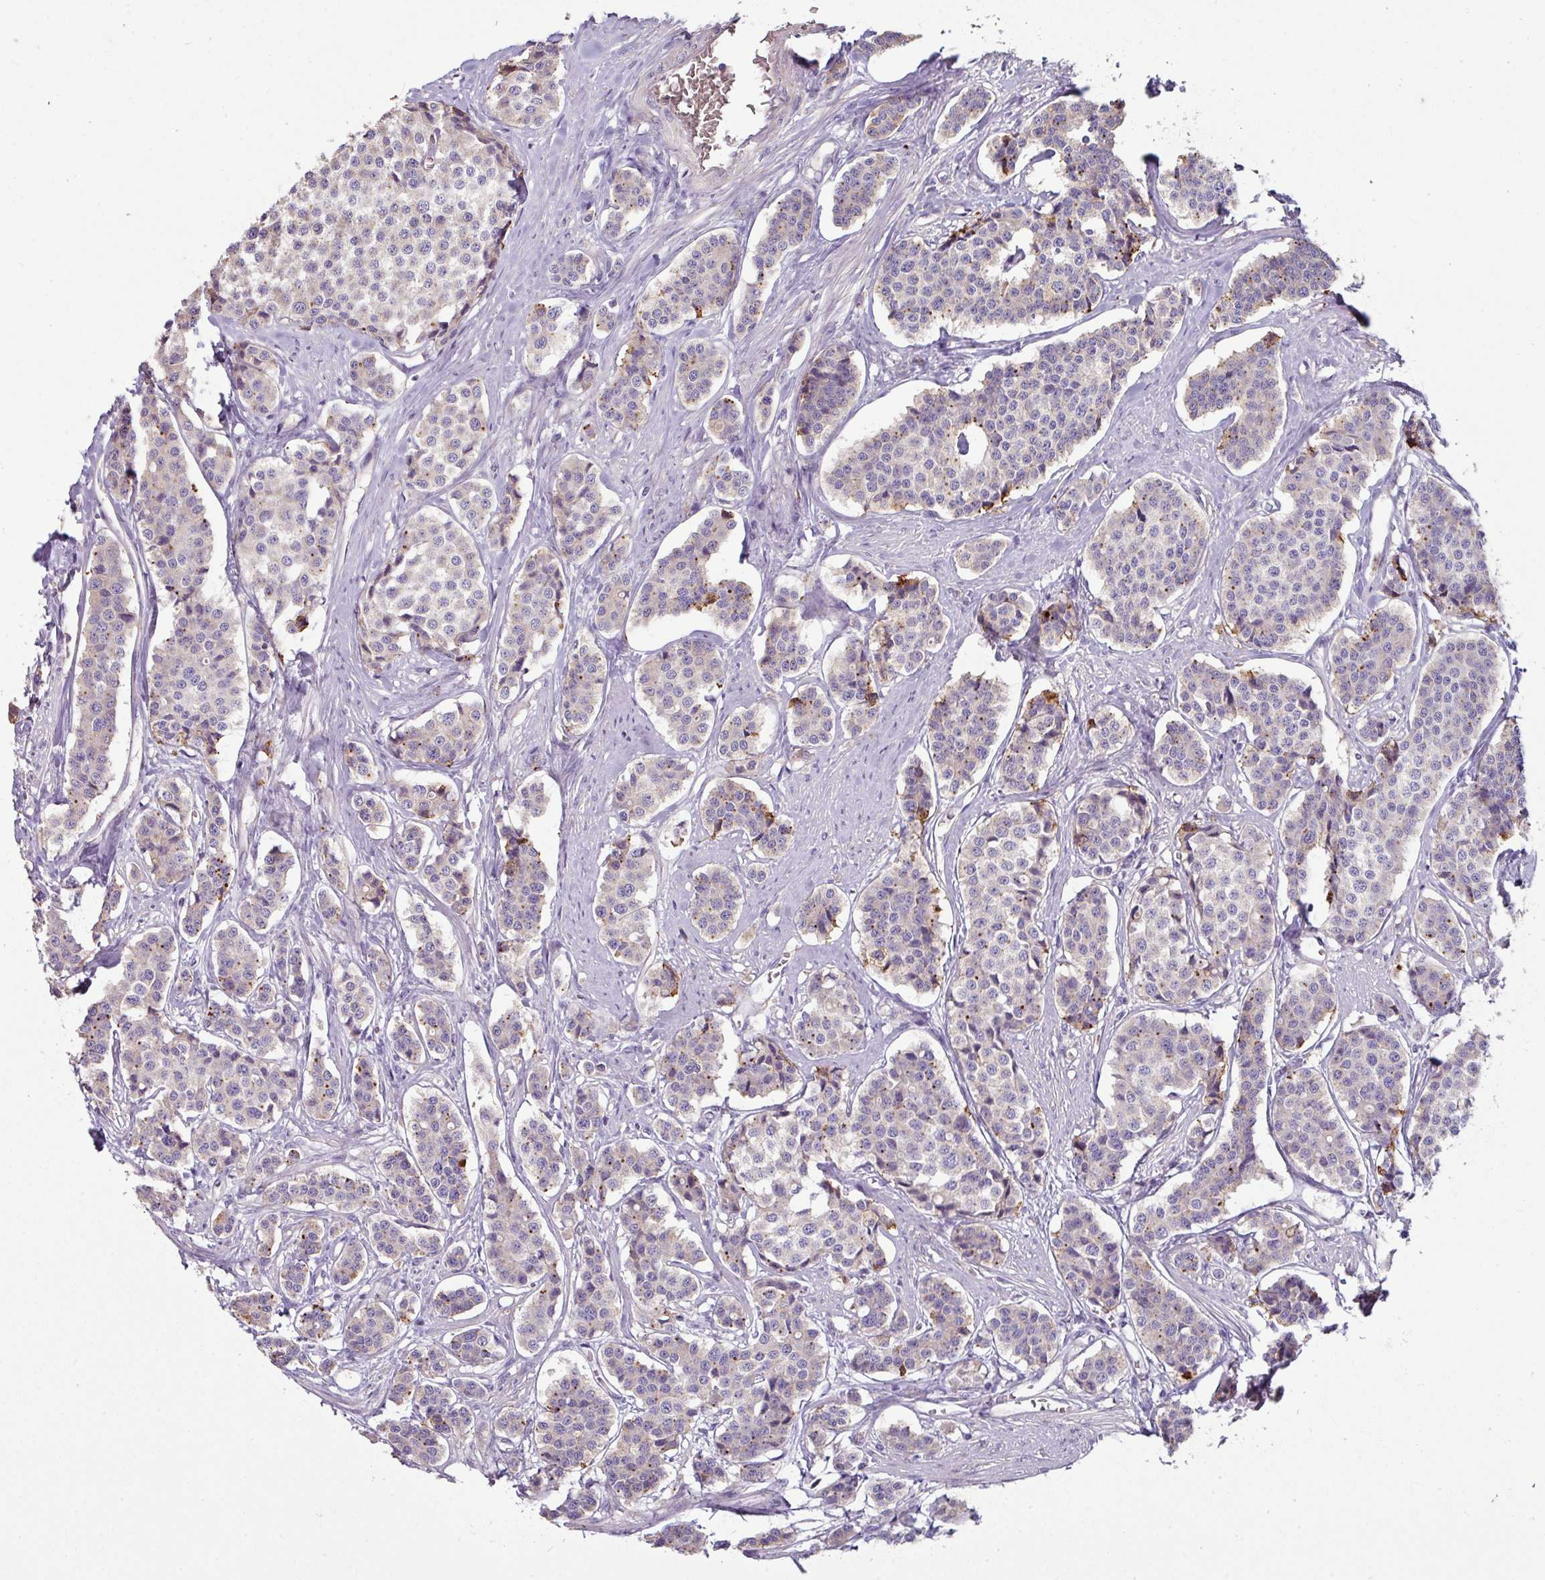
{"staining": {"intensity": "moderate", "quantity": "<25%", "location": "cytoplasmic/membranous"}, "tissue": "carcinoid", "cell_type": "Tumor cells", "image_type": "cancer", "snomed": [{"axis": "morphology", "description": "Carcinoid, malignant, NOS"}, {"axis": "topography", "description": "Small intestine"}], "caption": "Carcinoid (malignant) stained with a brown dye demonstrates moderate cytoplasmic/membranous positive expression in about <25% of tumor cells.", "gene": "LRRC9", "patient": {"sex": "male", "age": 60}}